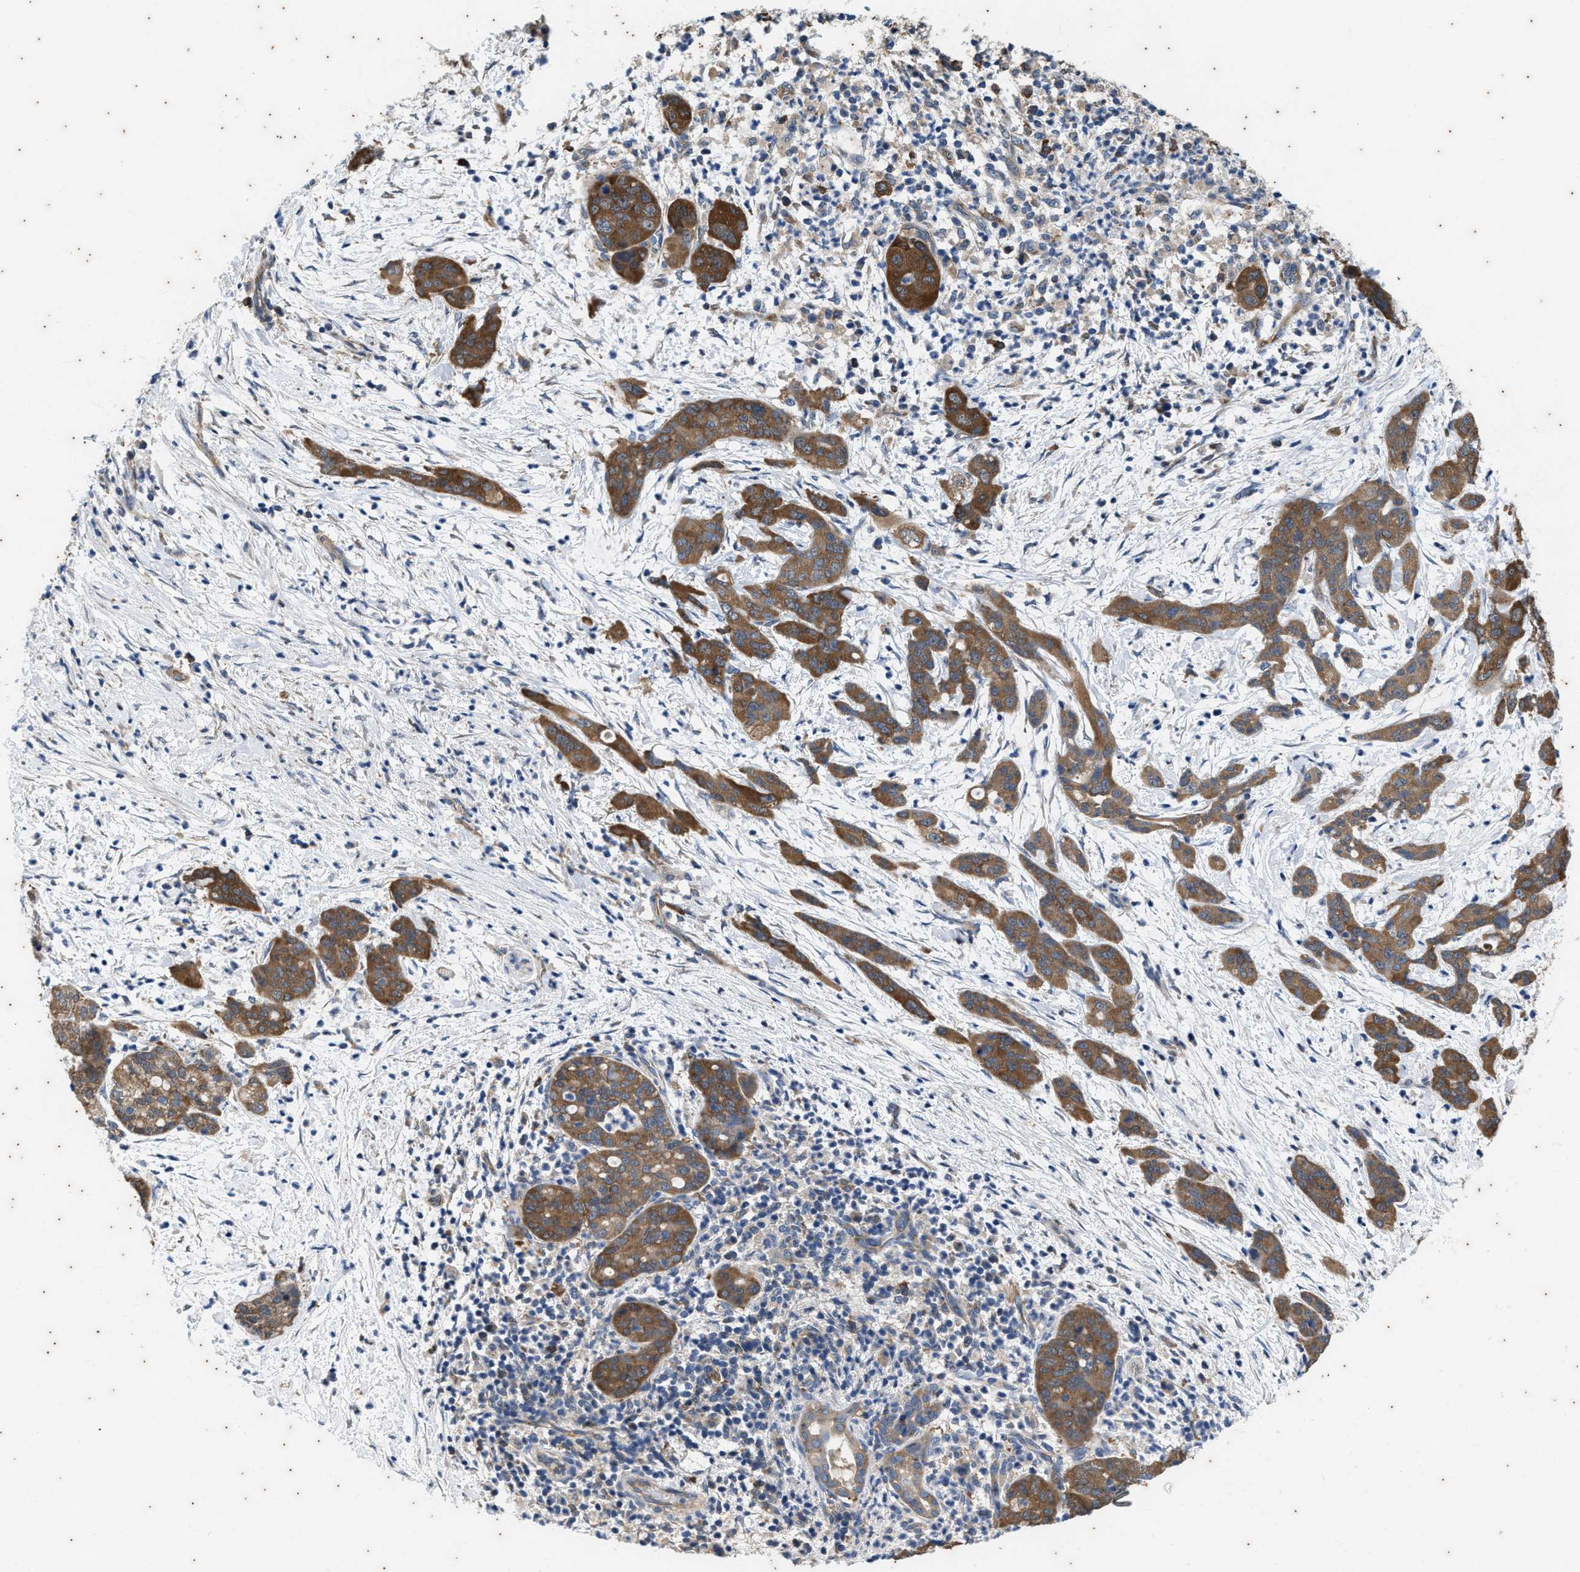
{"staining": {"intensity": "moderate", "quantity": ">75%", "location": "cytoplasmic/membranous"}, "tissue": "pancreatic cancer", "cell_type": "Tumor cells", "image_type": "cancer", "snomed": [{"axis": "morphology", "description": "Adenocarcinoma, NOS"}, {"axis": "topography", "description": "Pancreas"}], "caption": "The immunohistochemical stain labels moderate cytoplasmic/membranous expression in tumor cells of pancreatic cancer tissue.", "gene": "COX19", "patient": {"sex": "female", "age": 78}}